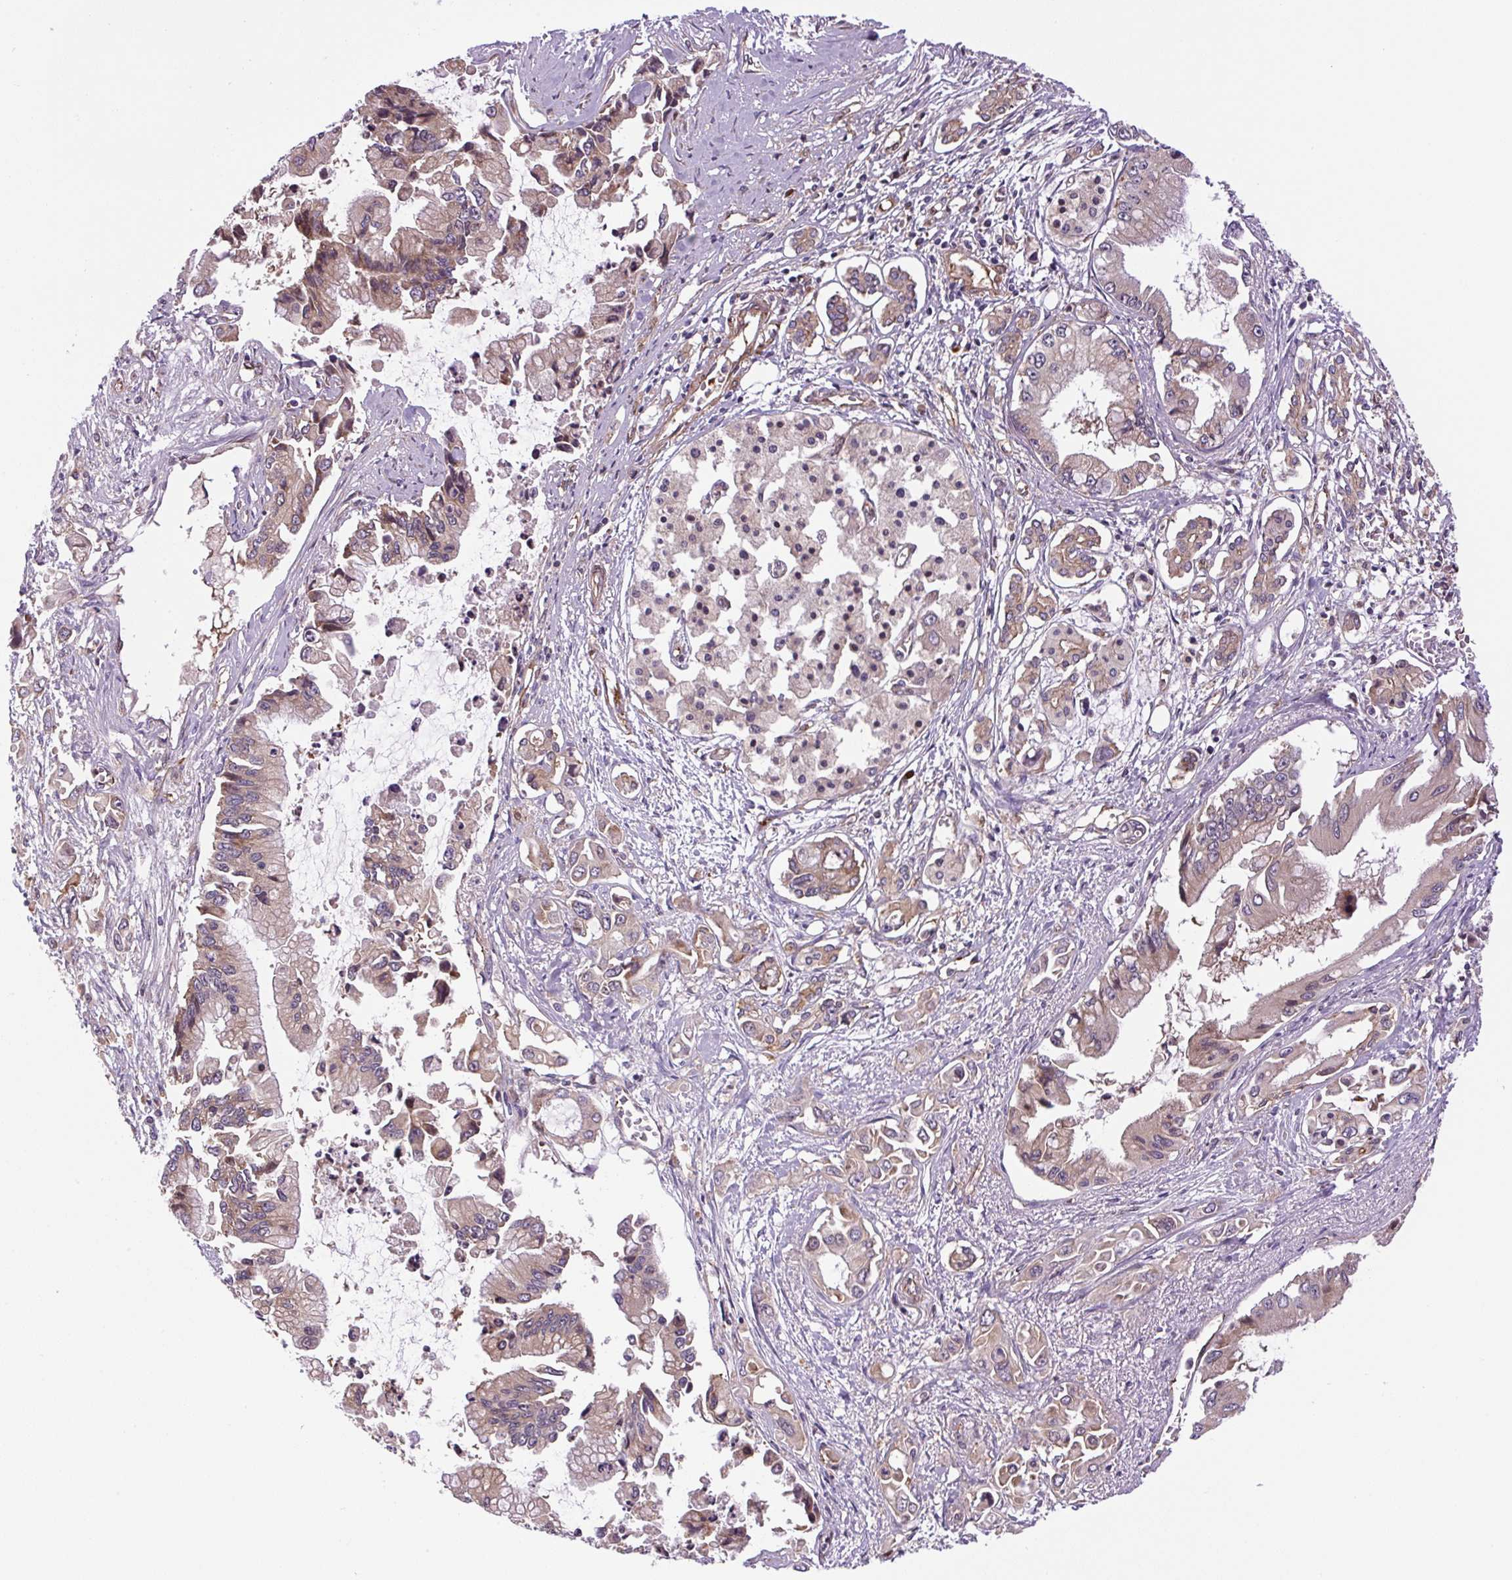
{"staining": {"intensity": "weak", "quantity": "25%-75%", "location": "cytoplasmic/membranous"}, "tissue": "pancreatic cancer", "cell_type": "Tumor cells", "image_type": "cancer", "snomed": [{"axis": "morphology", "description": "Adenocarcinoma, NOS"}, {"axis": "topography", "description": "Pancreas"}], "caption": "Pancreatic cancer (adenocarcinoma) stained for a protein demonstrates weak cytoplasmic/membranous positivity in tumor cells.", "gene": "SEPTIN10", "patient": {"sex": "male", "age": 84}}